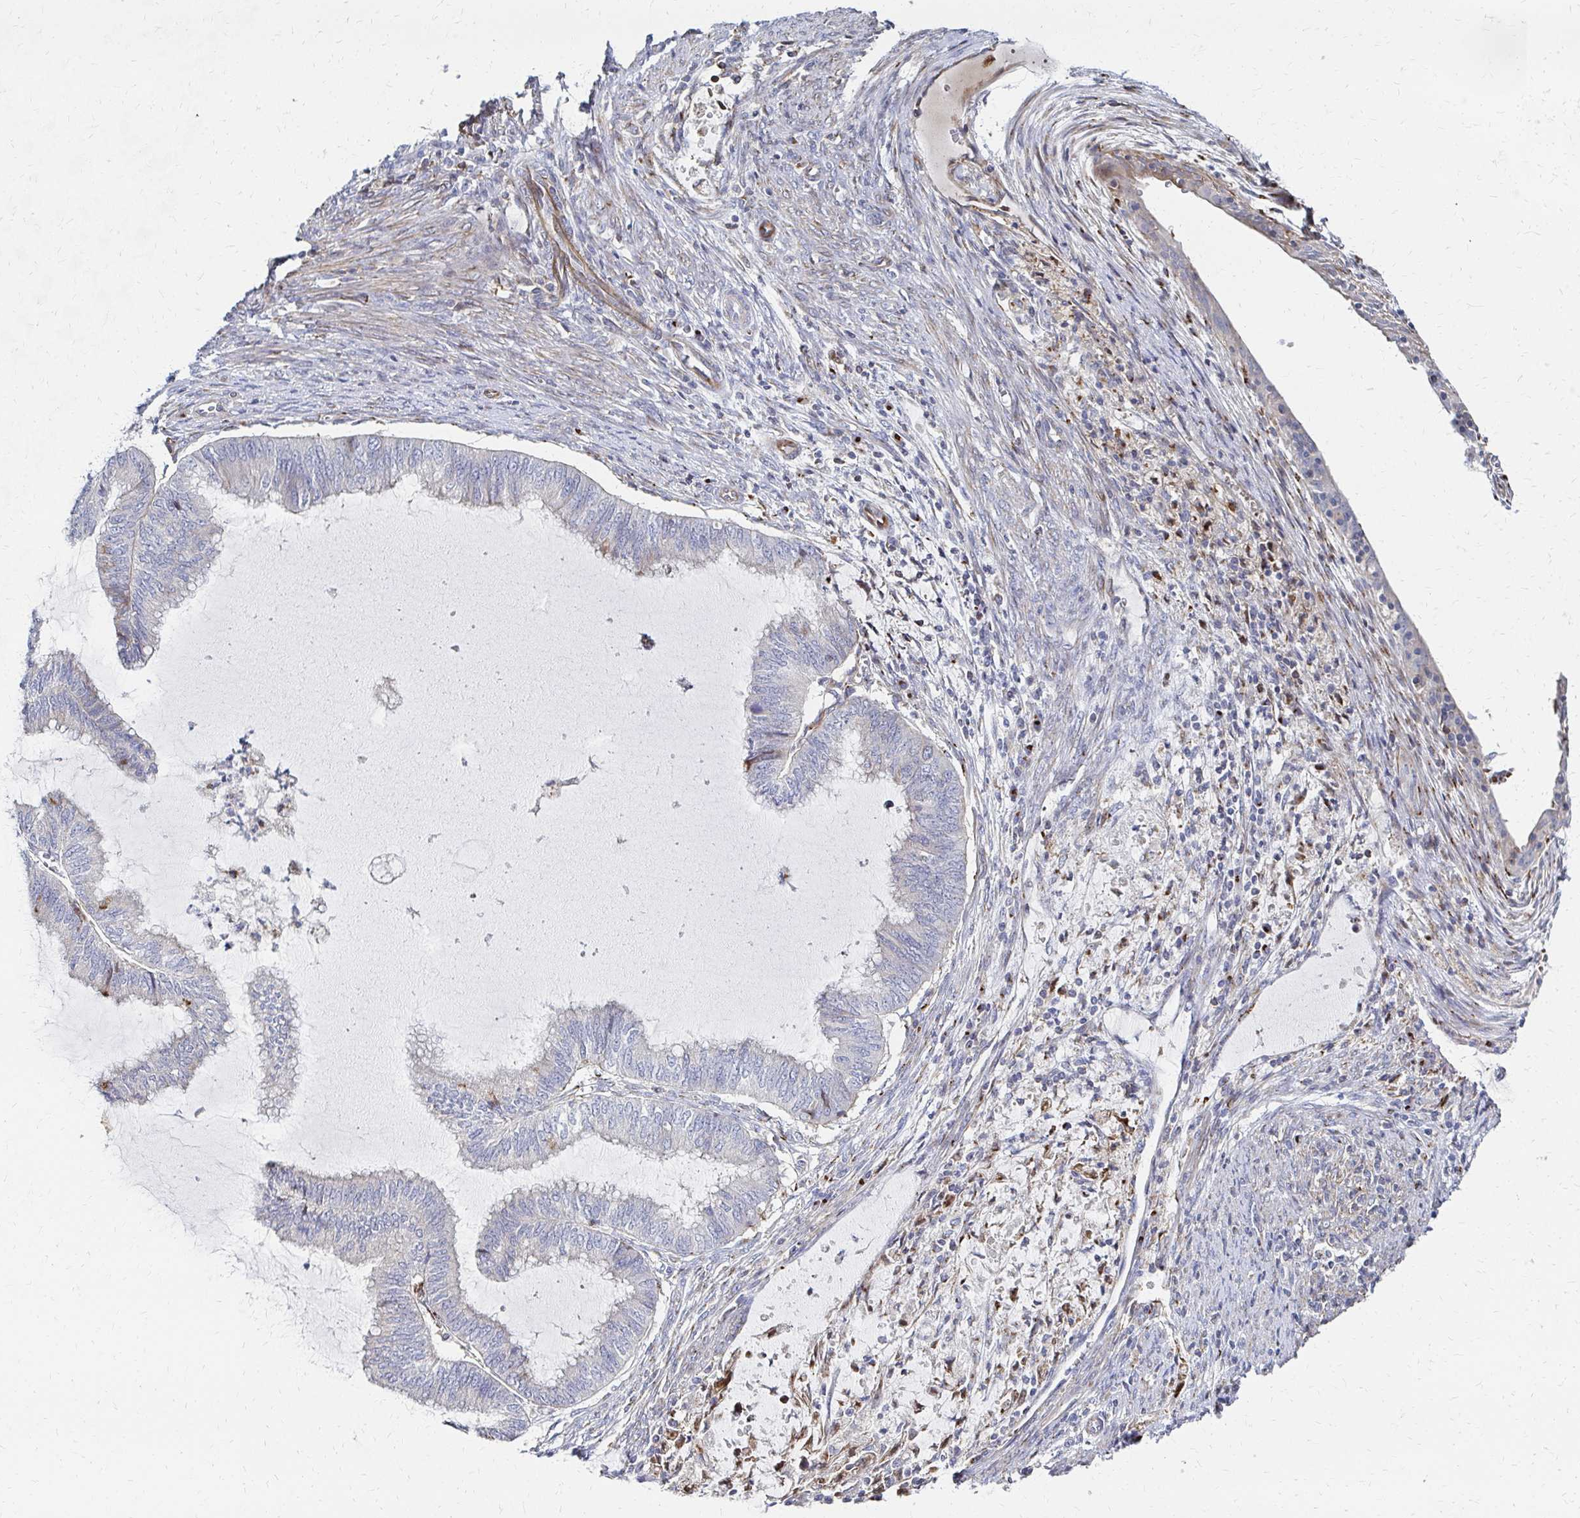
{"staining": {"intensity": "negative", "quantity": "none", "location": "none"}, "tissue": "endometrial cancer", "cell_type": "Tumor cells", "image_type": "cancer", "snomed": [{"axis": "morphology", "description": "Adenocarcinoma, NOS"}, {"axis": "topography", "description": "Endometrium"}], "caption": "Immunohistochemical staining of human endometrial cancer shows no significant expression in tumor cells.", "gene": "MAN1A1", "patient": {"sex": "female", "age": 79}}